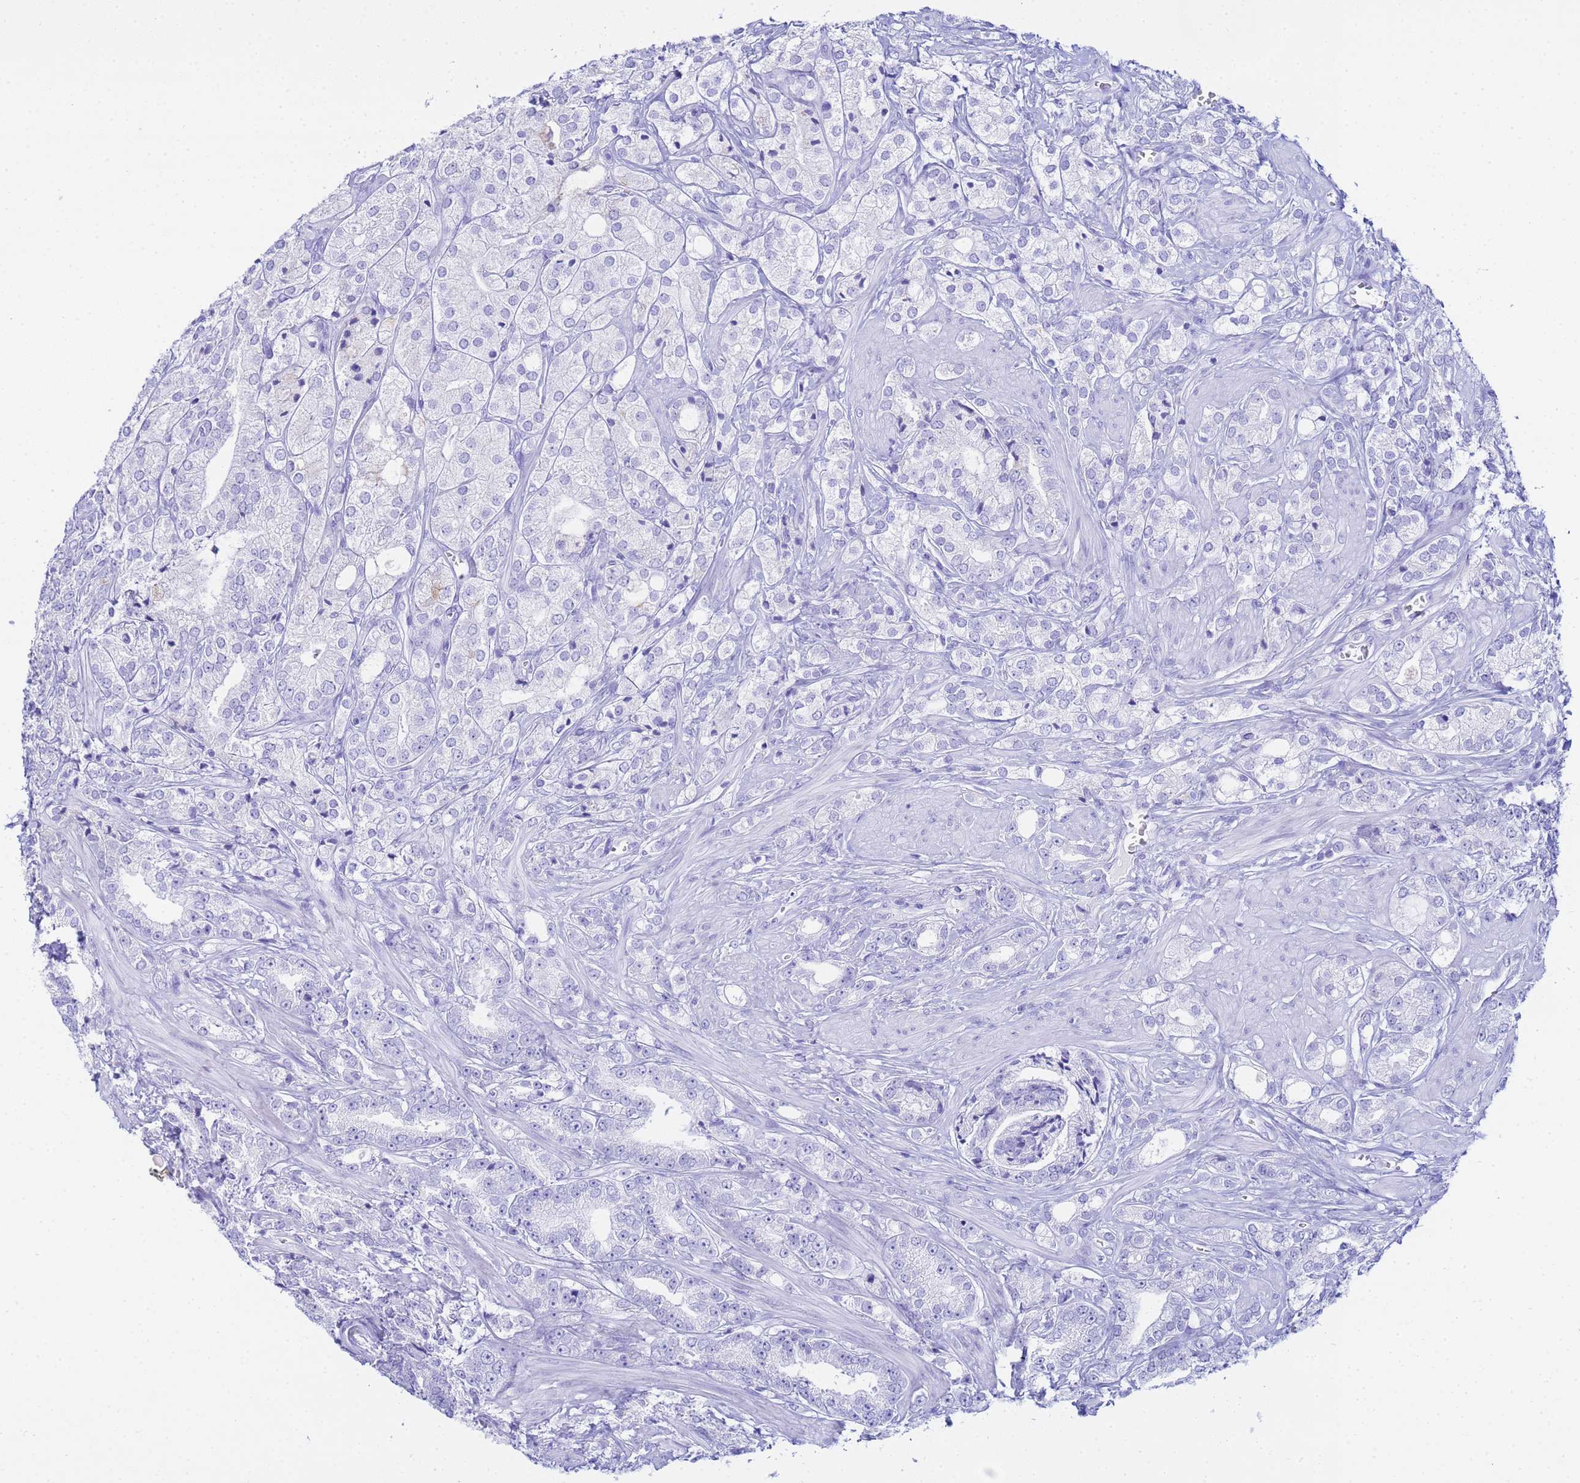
{"staining": {"intensity": "negative", "quantity": "none", "location": "none"}, "tissue": "prostate cancer", "cell_type": "Tumor cells", "image_type": "cancer", "snomed": [{"axis": "morphology", "description": "Adenocarcinoma, High grade"}, {"axis": "topography", "description": "Prostate"}], "caption": "IHC photomicrograph of neoplastic tissue: human adenocarcinoma (high-grade) (prostate) stained with DAB exhibits no significant protein positivity in tumor cells.", "gene": "AQP12A", "patient": {"sex": "male", "age": 50}}